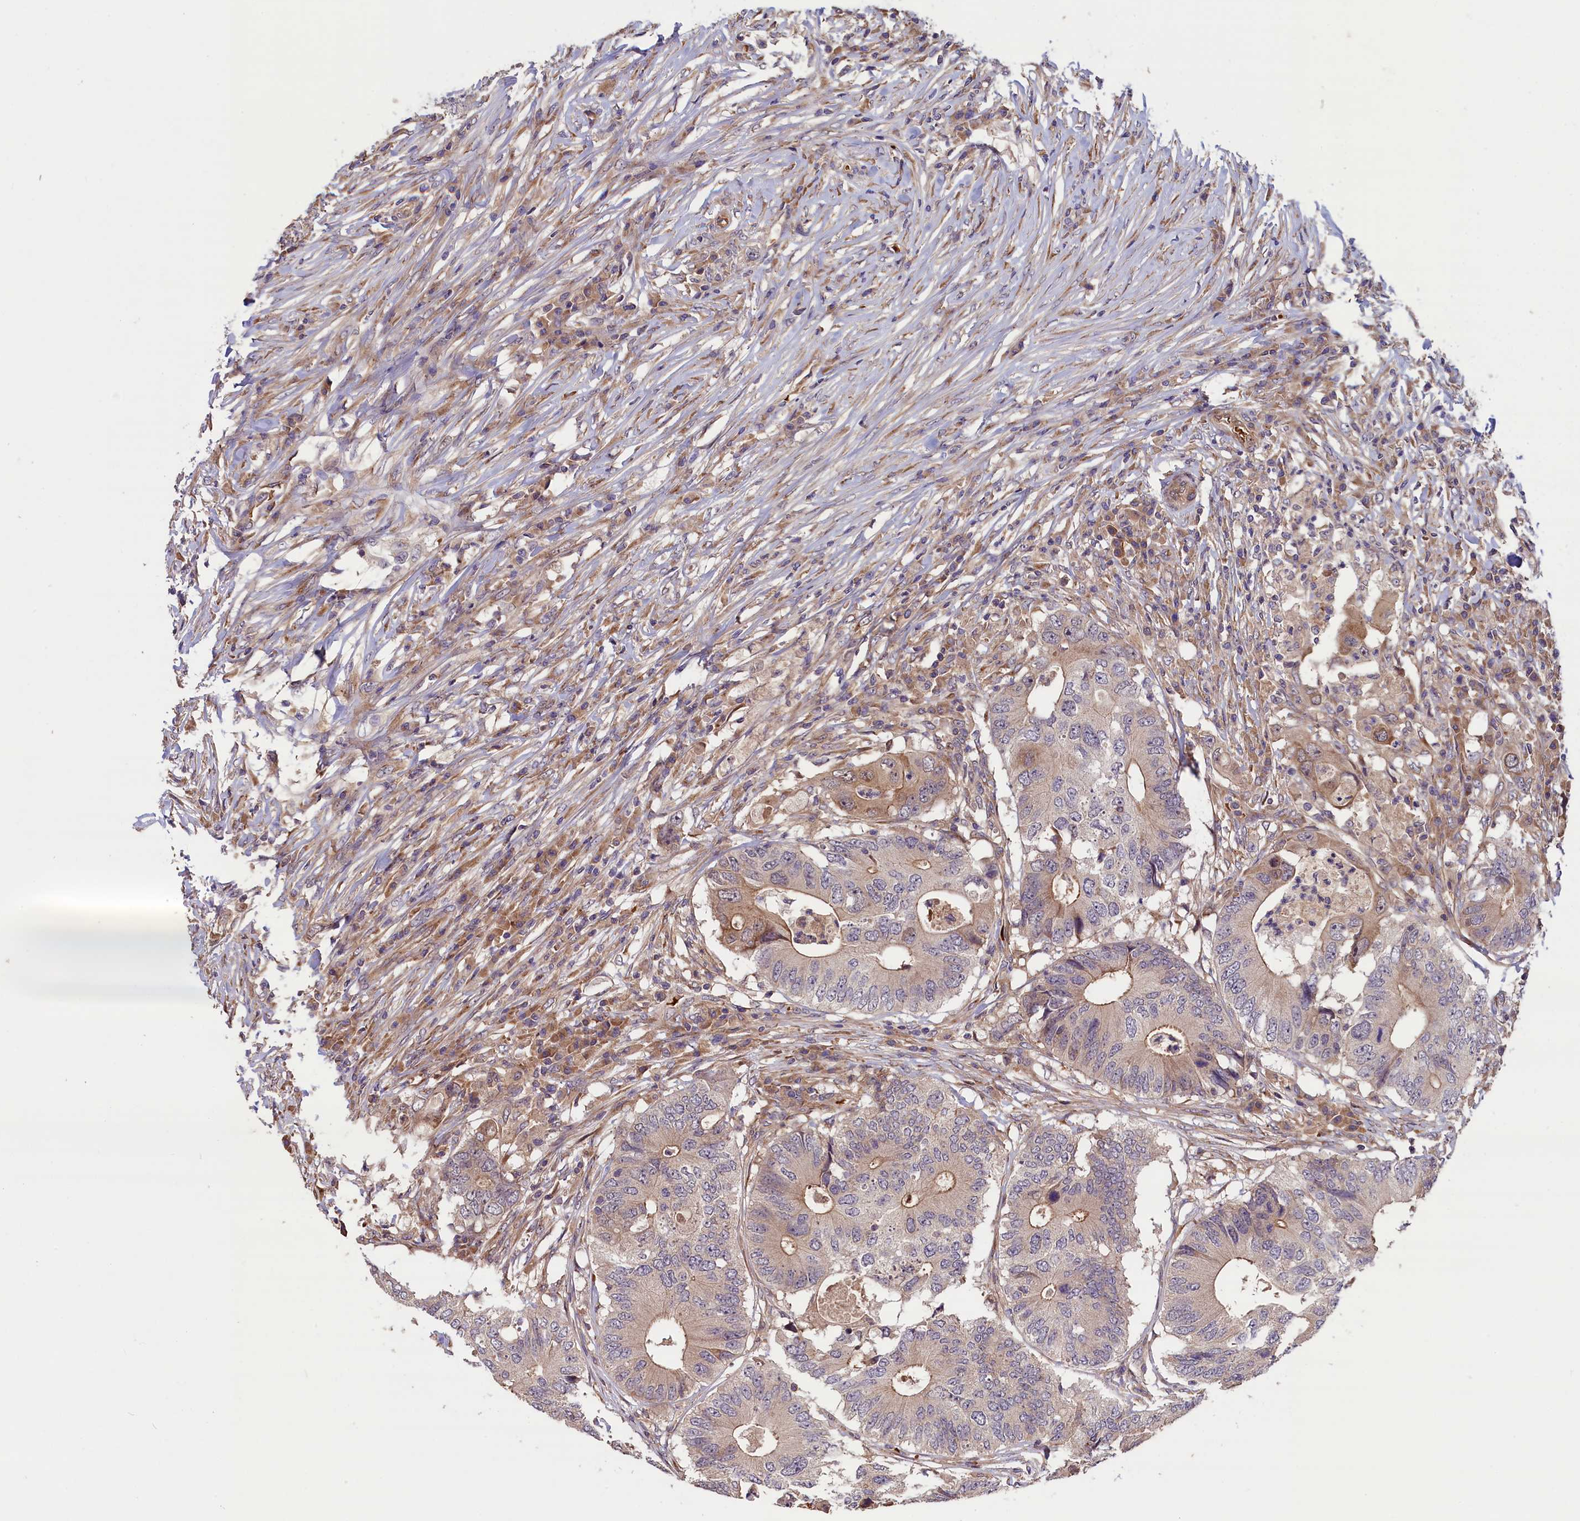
{"staining": {"intensity": "weak", "quantity": "25%-75%", "location": "cytoplasmic/membranous"}, "tissue": "colorectal cancer", "cell_type": "Tumor cells", "image_type": "cancer", "snomed": [{"axis": "morphology", "description": "Adenocarcinoma, NOS"}, {"axis": "topography", "description": "Colon"}], "caption": "Immunohistochemistry (IHC) of human colorectal adenocarcinoma demonstrates low levels of weak cytoplasmic/membranous expression in approximately 25%-75% of tumor cells.", "gene": "CCDC9B", "patient": {"sex": "male", "age": 71}}